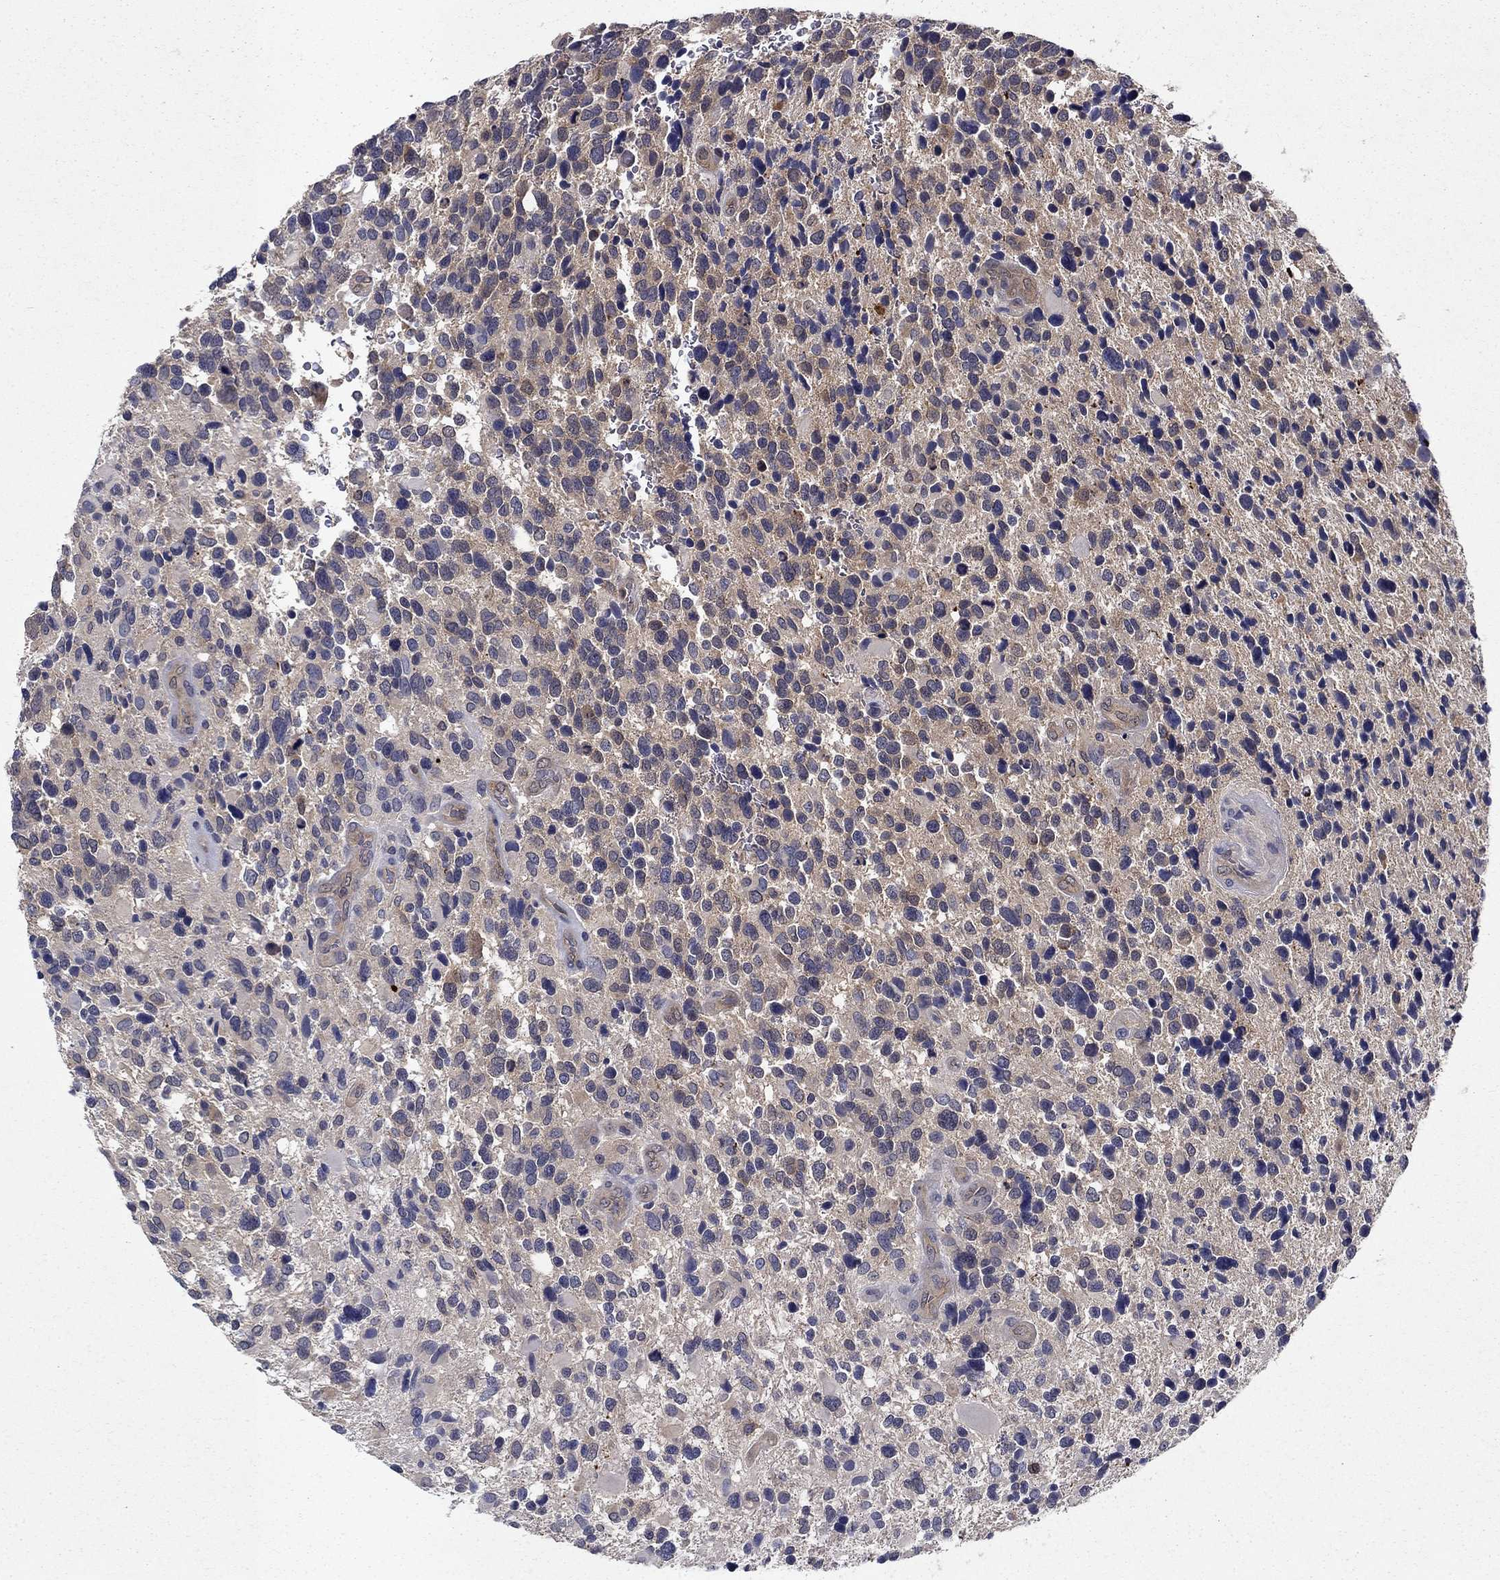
{"staining": {"intensity": "negative", "quantity": "none", "location": "none"}, "tissue": "glioma", "cell_type": "Tumor cells", "image_type": "cancer", "snomed": [{"axis": "morphology", "description": "Glioma, malignant, Low grade"}, {"axis": "topography", "description": "Brain"}], "caption": "Tumor cells show no significant expression in glioma.", "gene": "GLTP", "patient": {"sex": "female", "age": 32}}